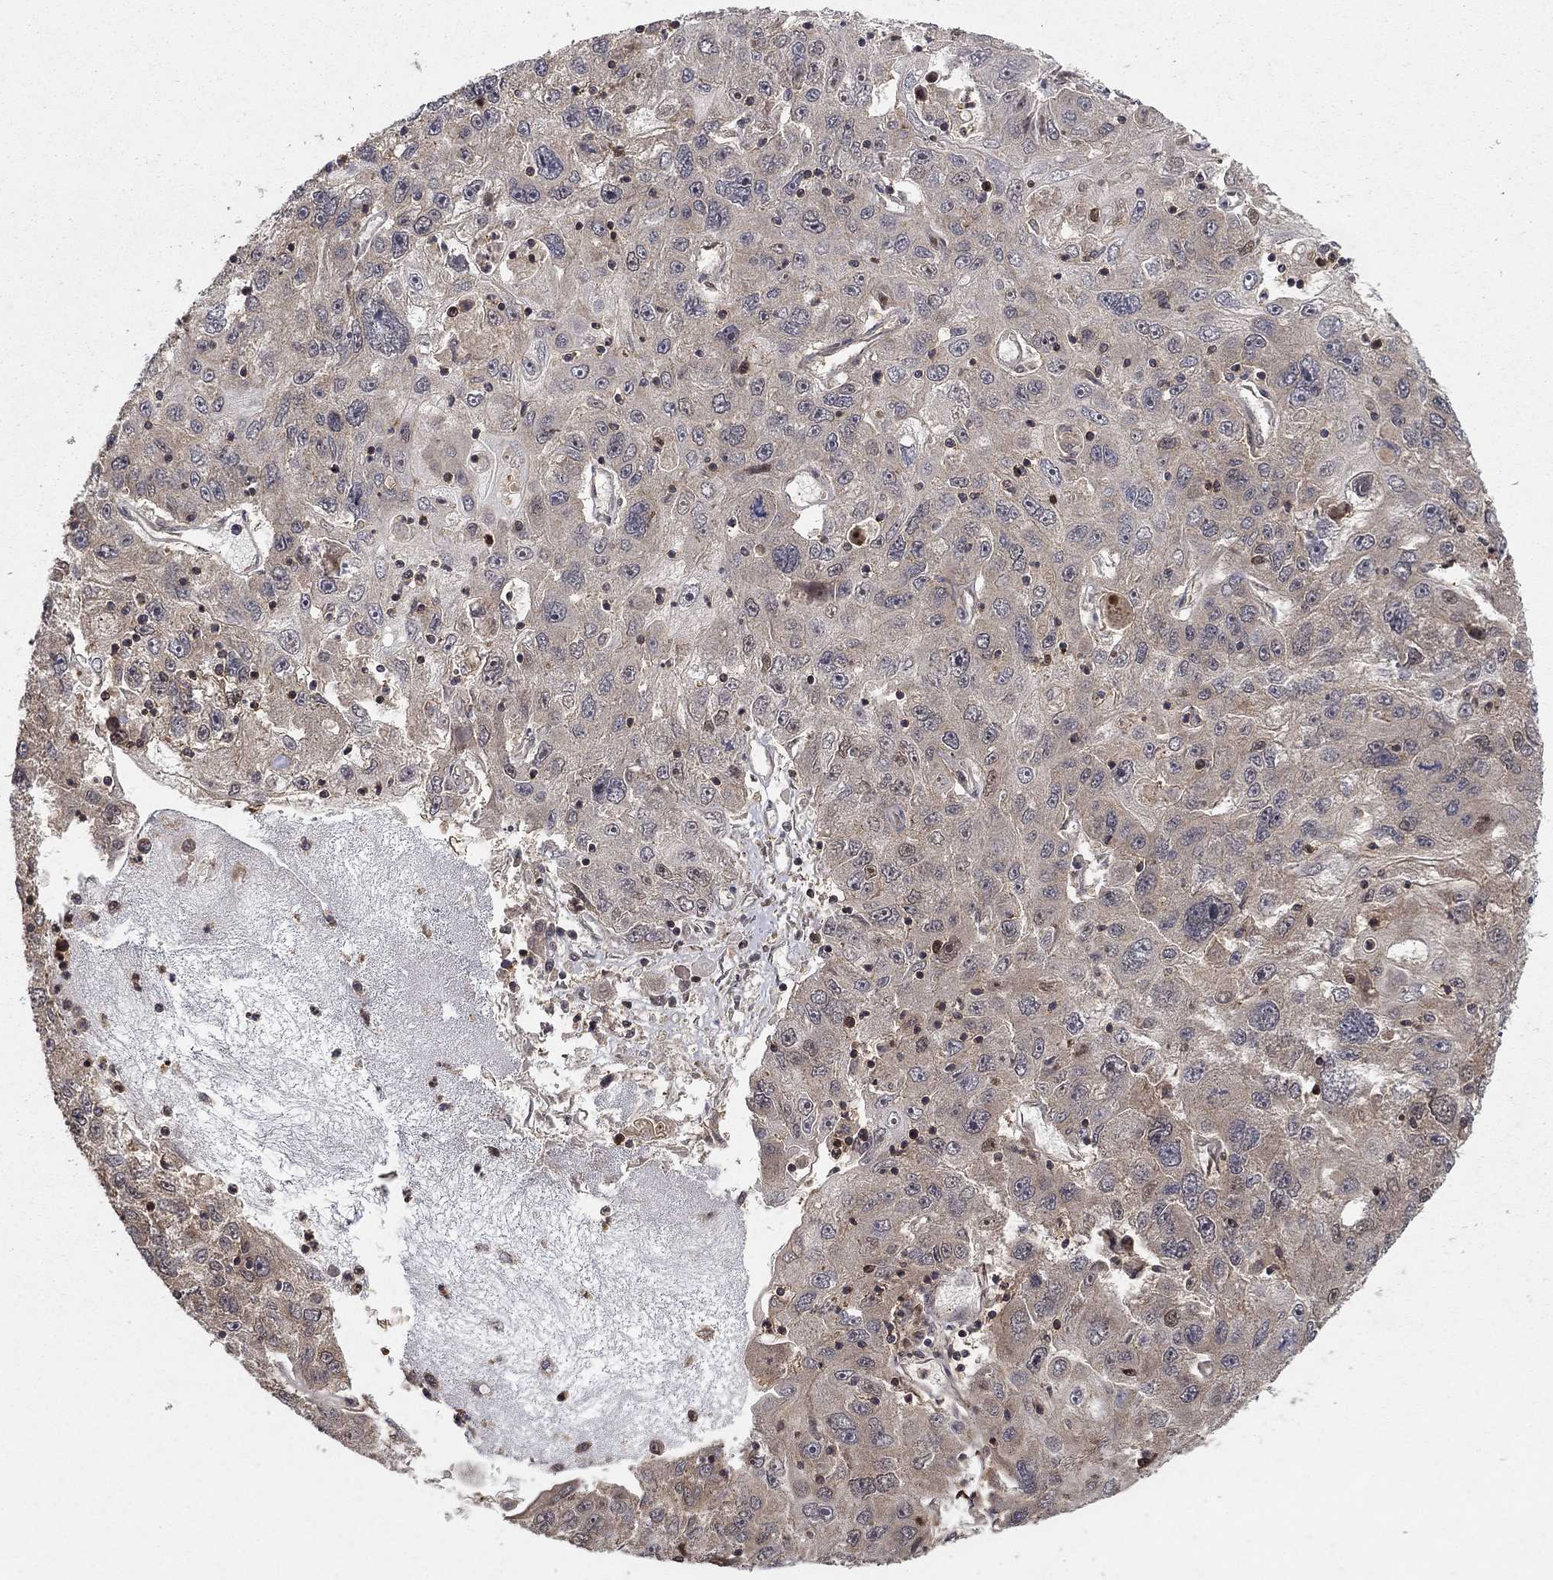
{"staining": {"intensity": "weak", "quantity": "25%-75%", "location": "cytoplasmic/membranous"}, "tissue": "stomach cancer", "cell_type": "Tumor cells", "image_type": "cancer", "snomed": [{"axis": "morphology", "description": "Adenocarcinoma, NOS"}, {"axis": "topography", "description": "Stomach"}], "caption": "DAB (3,3'-diaminobenzidine) immunohistochemical staining of stomach cancer exhibits weak cytoplasmic/membranous protein expression in approximately 25%-75% of tumor cells. (DAB IHC with brightfield microscopy, high magnification).", "gene": "CCDC66", "patient": {"sex": "male", "age": 56}}